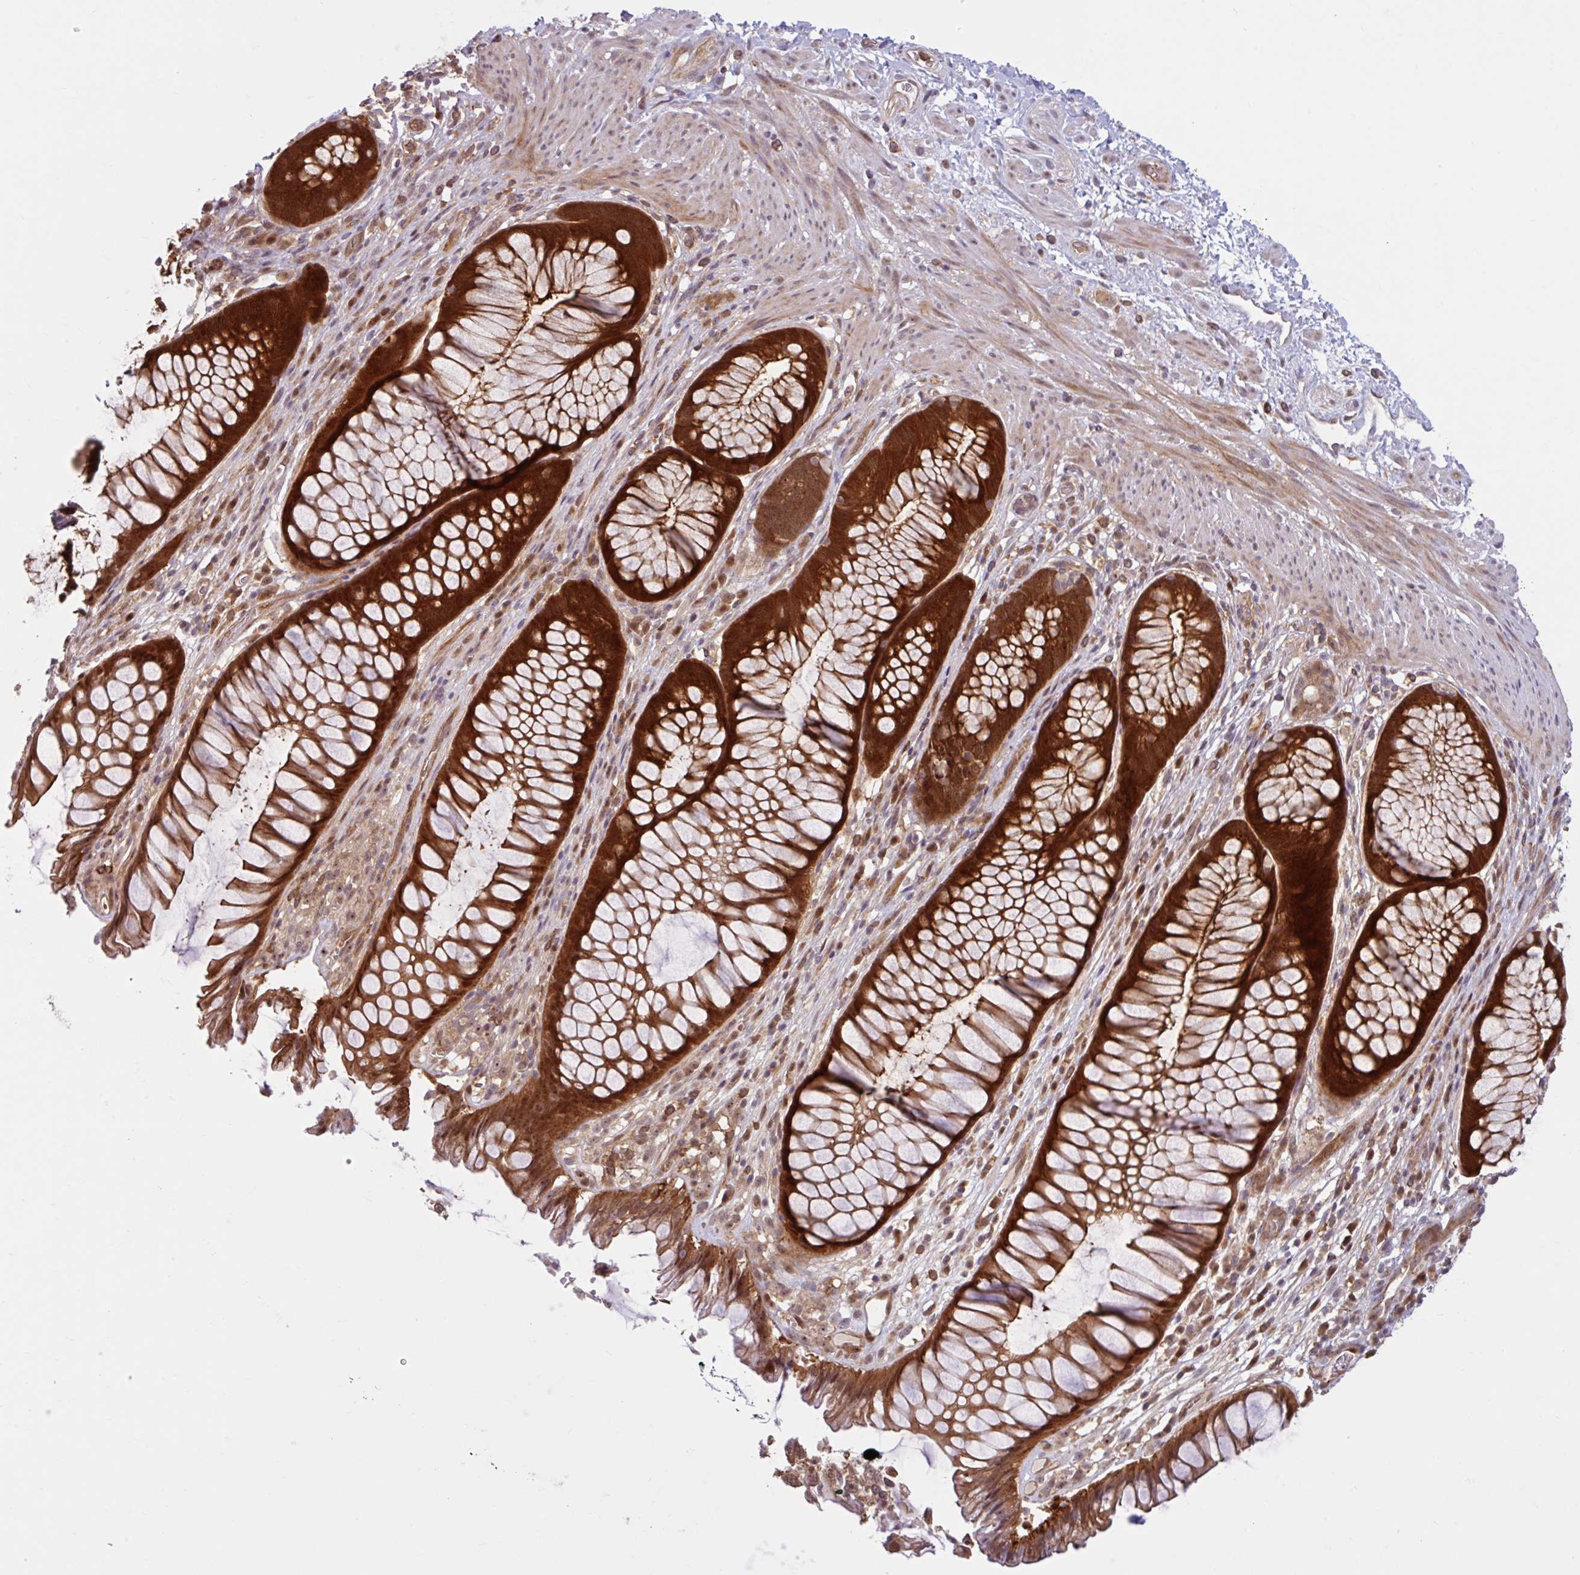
{"staining": {"intensity": "moderate", "quantity": "25%-75%", "location": "cytoplasmic/membranous"}, "tissue": "smooth muscle", "cell_type": "Smooth muscle cells", "image_type": "normal", "snomed": [{"axis": "morphology", "description": "Normal tissue, NOS"}, {"axis": "topography", "description": "Smooth muscle"}, {"axis": "topography", "description": "Rectum"}], "caption": "Immunohistochemical staining of normal smooth muscle exhibits medium levels of moderate cytoplasmic/membranous staining in about 25%-75% of smooth muscle cells.", "gene": "HMBS", "patient": {"sex": "male", "age": 53}}